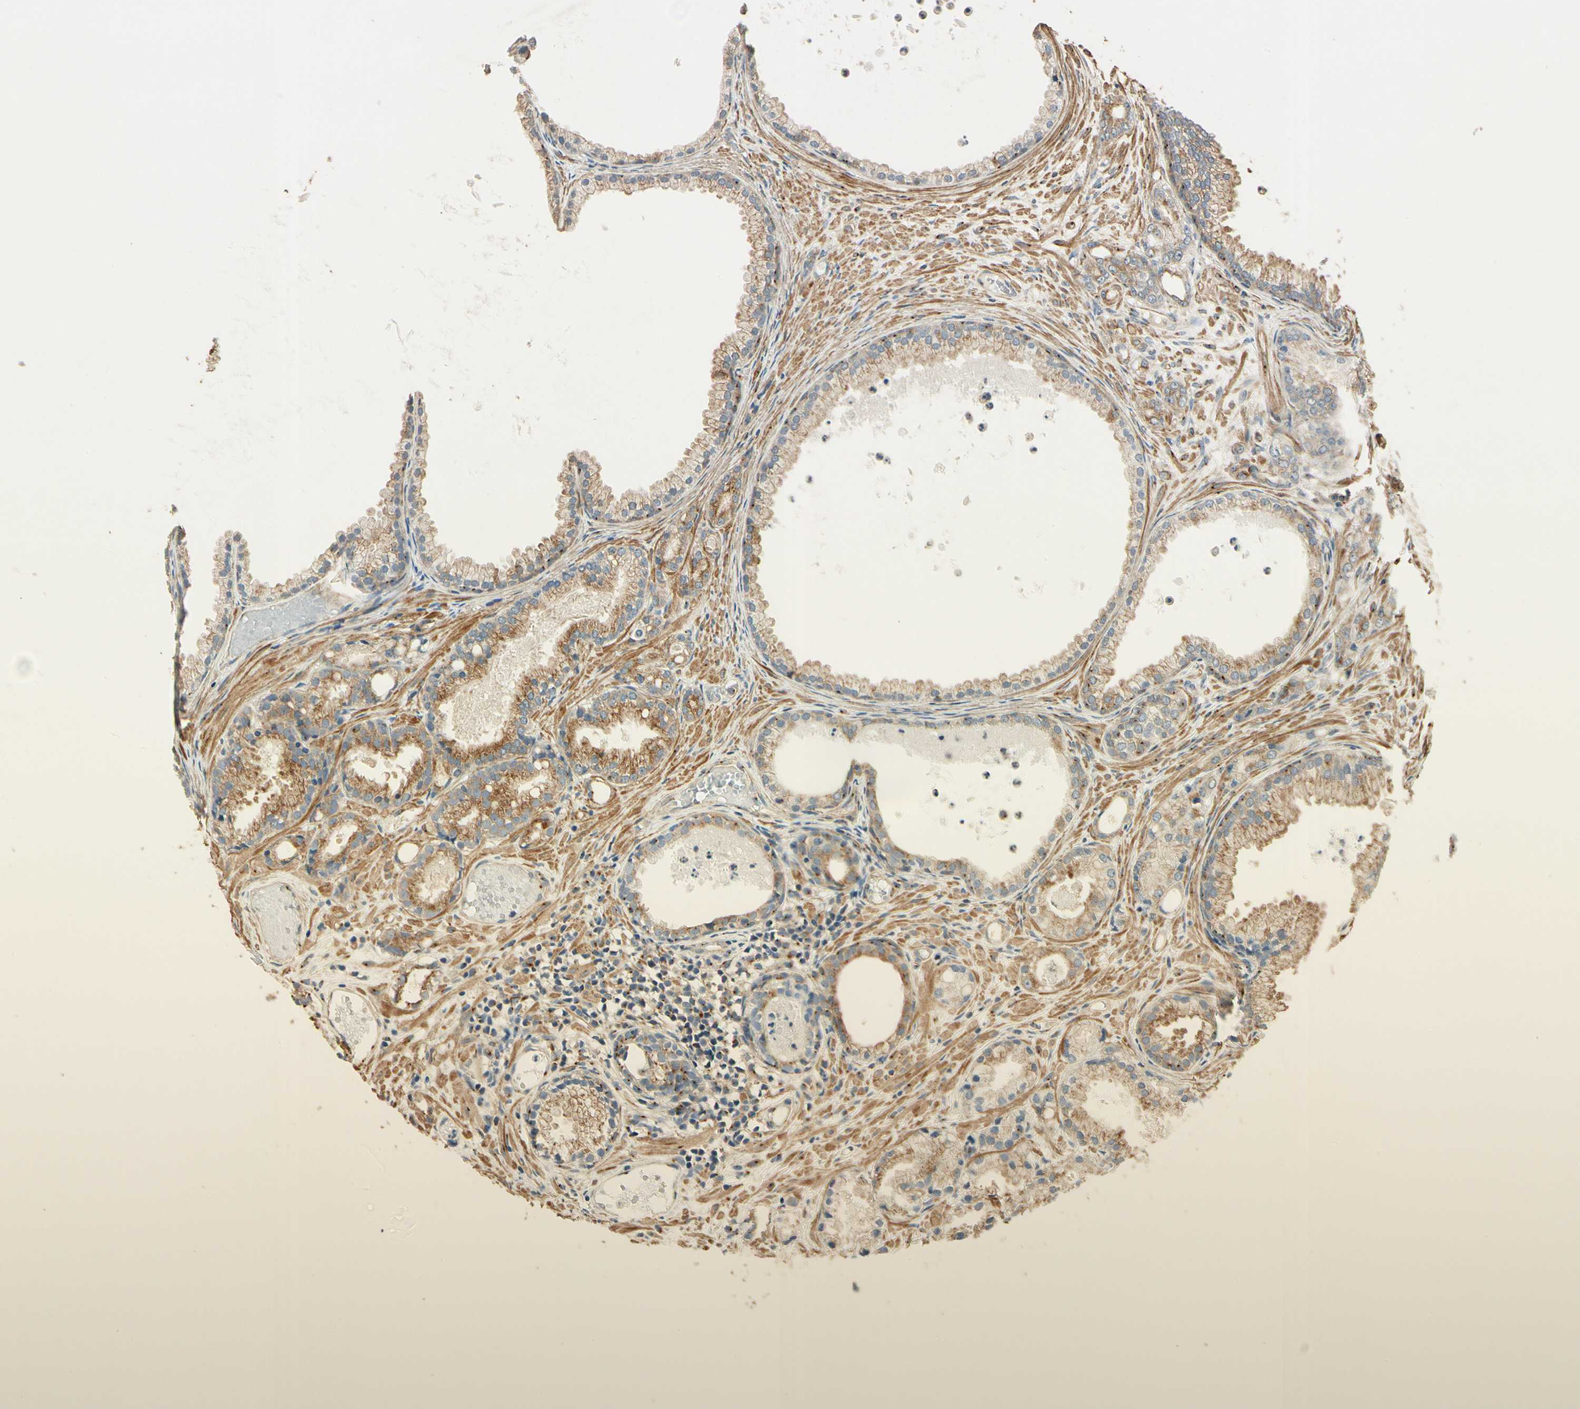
{"staining": {"intensity": "moderate", "quantity": "25%-75%", "location": "cytoplasmic/membranous"}, "tissue": "prostate cancer", "cell_type": "Tumor cells", "image_type": "cancer", "snomed": [{"axis": "morphology", "description": "Adenocarcinoma, Low grade"}, {"axis": "topography", "description": "Prostate"}], "caption": "Tumor cells display medium levels of moderate cytoplasmic/membranous staining in approximately 25%-75% of cells in adenocarcinoma (low-grade) (prostate). (brown staining indicates protein expression, while blue staining denotes nuclei).", "gene": "AKAP9", "patient": {"sex": "male", "age": 72}}